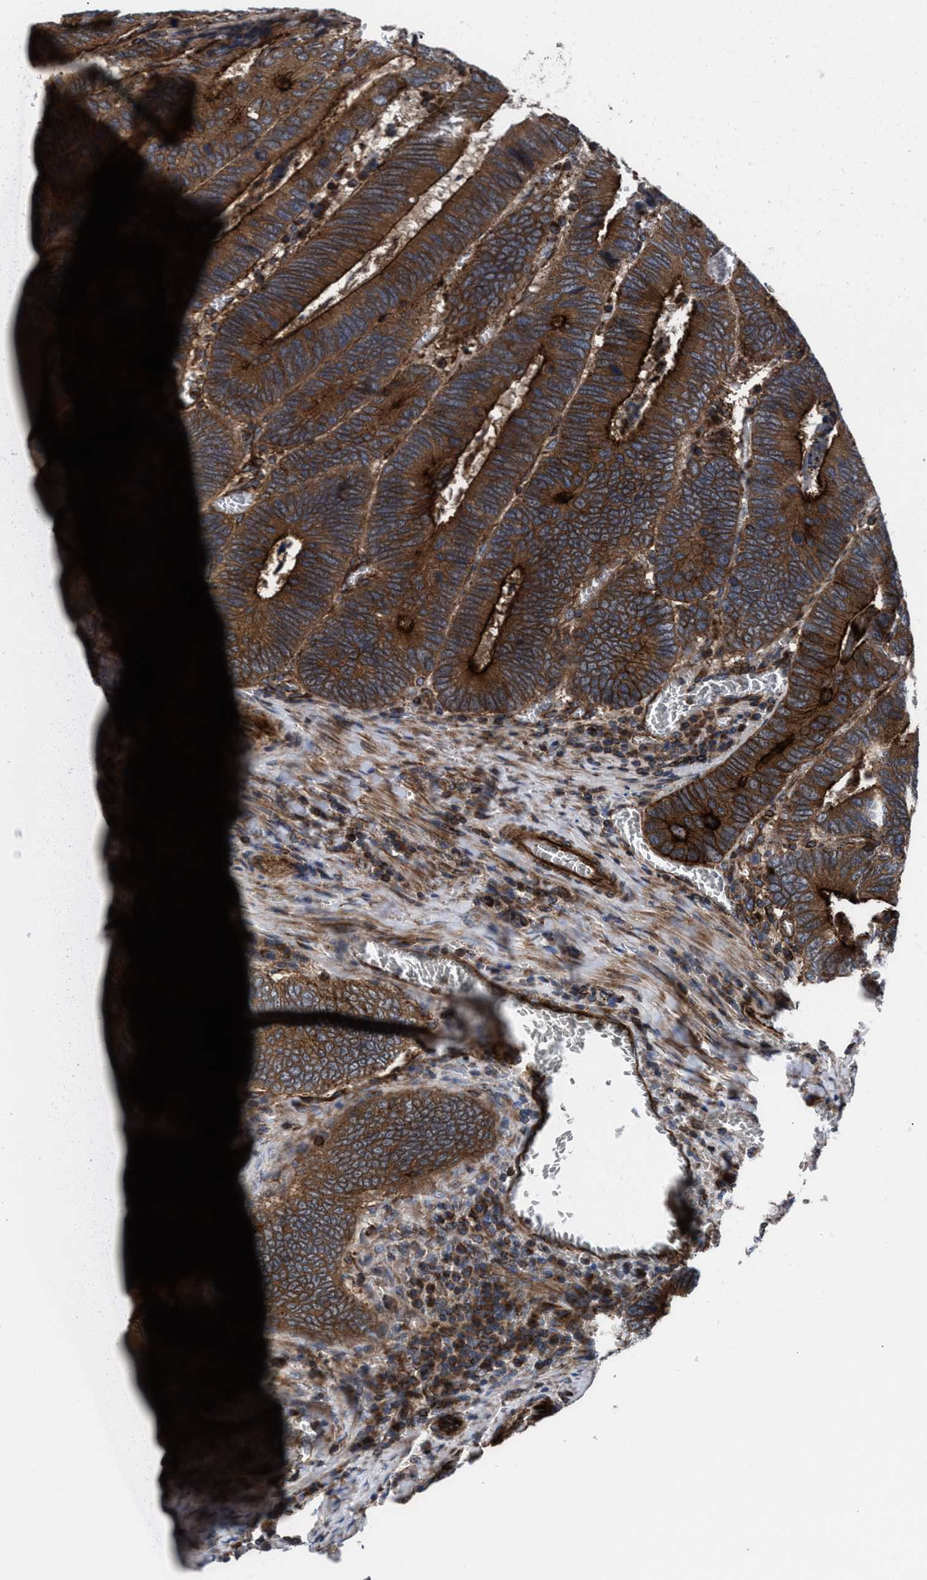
{"staining": {"intensity": "strong", "quantity": ">75%", "location": "cytoplasmic/membranous"}, "tissue": "colorectal cancer", "cell_type": "Tumor cells", "image_type": "cancer", "snomed": [{"axis": "morphology", "description": "Inflammation, NOS"}, {"axis": "morphology", "description": "Adenocarcinoma, NOS"}, {"axis": "topography", "description": "Colon"}], "caption": "High-magnification brightfield microscopy of colorectal cancer stained with DAB (3,3'-diaminobenzidine) (brown) and counterstained with hematoxylin (blue). tumor cells exhibit strong cytoplasmic/membranous staining is identified in about>75% of cells.", "gene": "PRR15L", "patient": {"sex": "male", "age": 72}}